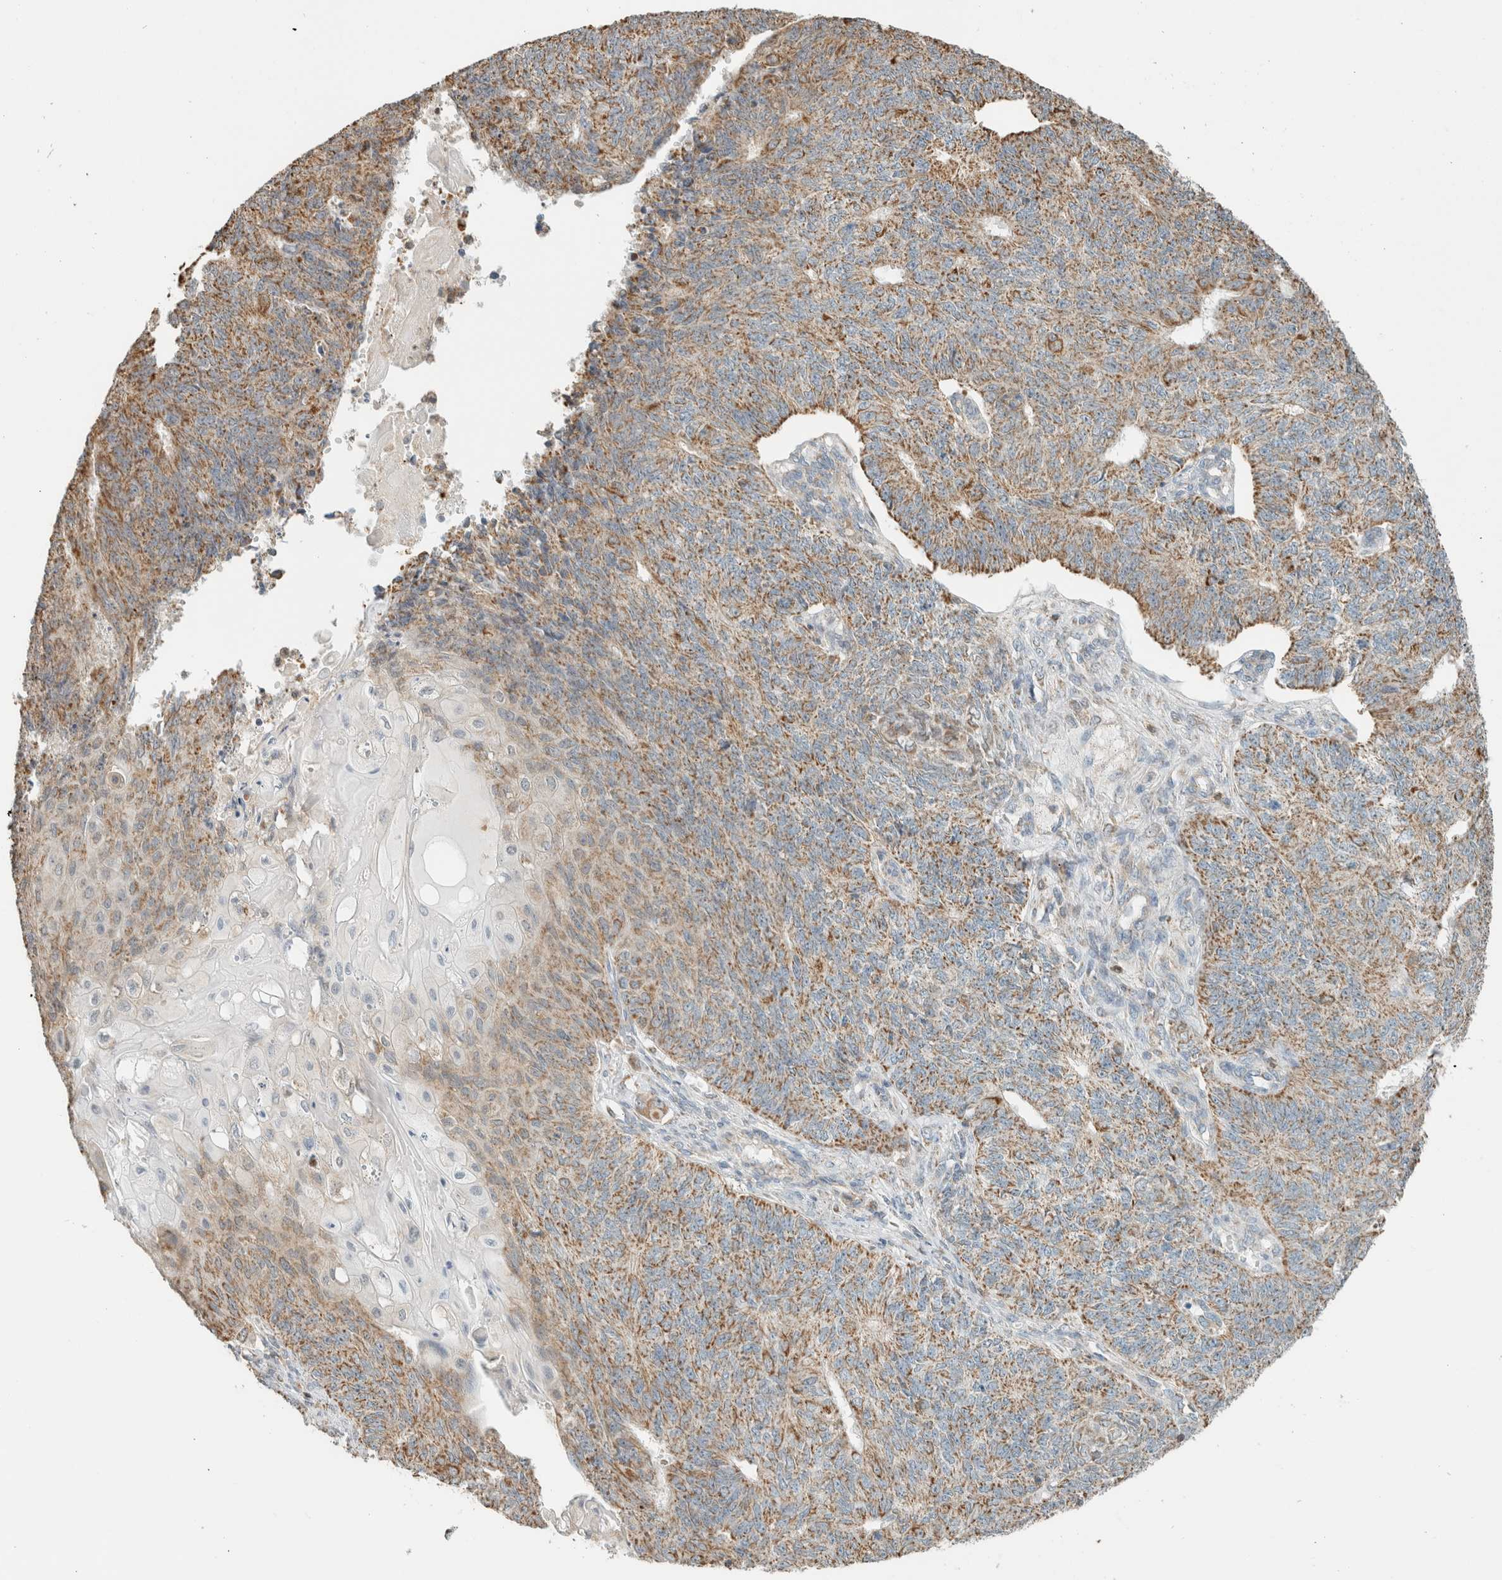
{"staining": {"intensity": "moderate", "quantity": ">75%", "location": "cytoplasmic/membranous"}, "tissue": "endometrial cancer", "cell_type": "Tumor cells", "image_type": "cancer", "snomed": [{"axis": "morphology", "description": "Adenocarcinoma, NOS"}, {"axis": "topography", "description": "Endometrium"}], "caption": "Immunohistochemistry (IHC) of endometrial adenocarcinoma displays medium levels of moderate cytoplasmic/membranous positivity in approximately >75% of tumor cells. The staining was performed using DAB (3,3'-diaminobenzidine), with brown indicating positive protein expression. Nuclei are stained blue with hematoxylin.", "gene": "CAPG", "patient": {"sex": "female", "age": 32}}